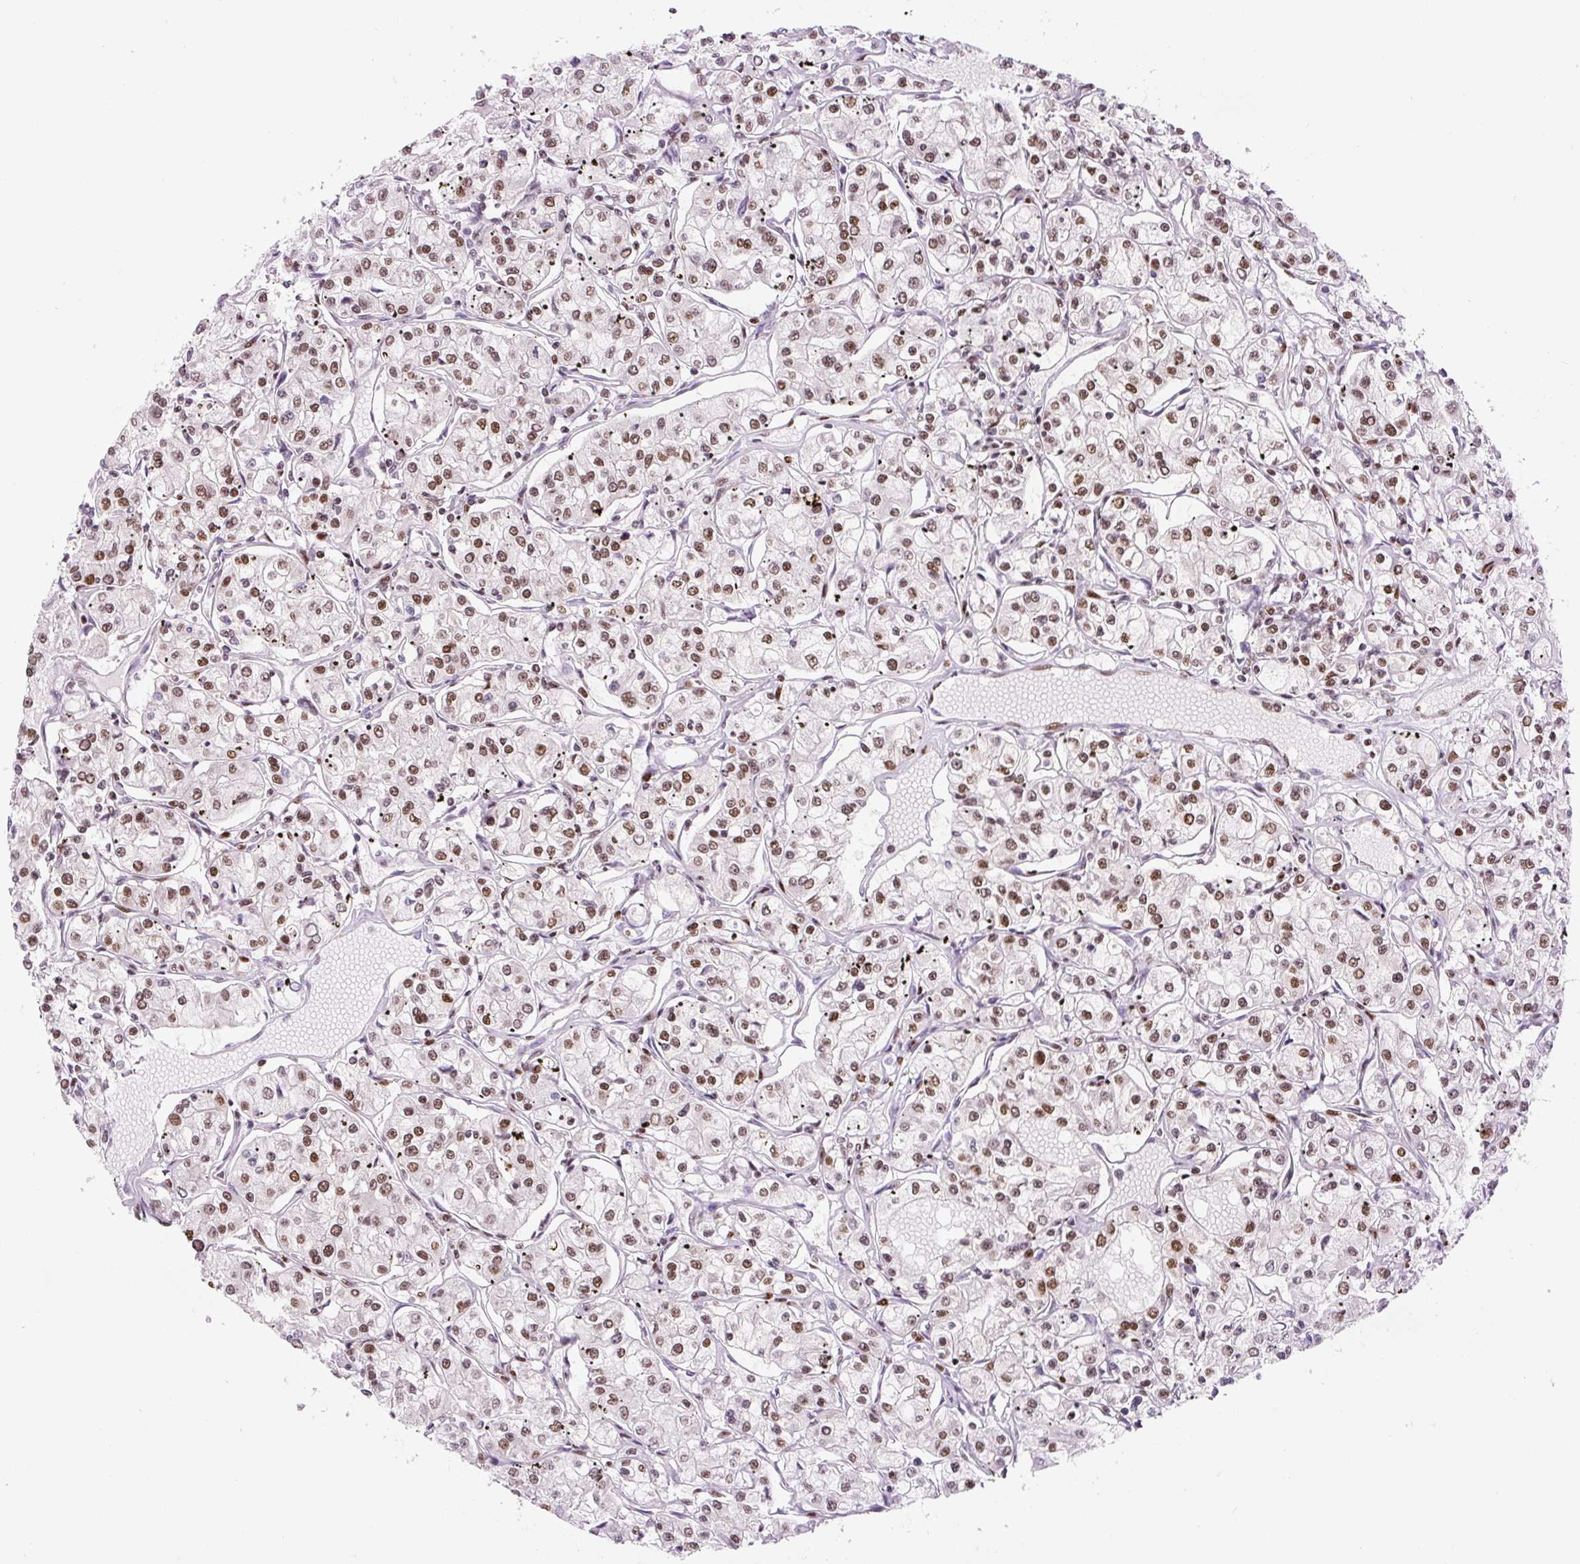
{"staining": {"intensity": "moderate", "quantity": ">75%", "location": "nuclear"}, "tissue": "renal cancer", "cell_type": "Tumor cells", "image_type": "cancer", "snomed": [{"axis": "morphology", "description": "Adenocarcinoma, NOS"}, {"axis": "topography", "description": "Kidney"}], "caption": "The image shows a brown stain indicating the presence of a protein in the nuclear of tumor cells in renal cancer.", "gene": "FUS", "patient": {"sex": "female", "age": 59}}